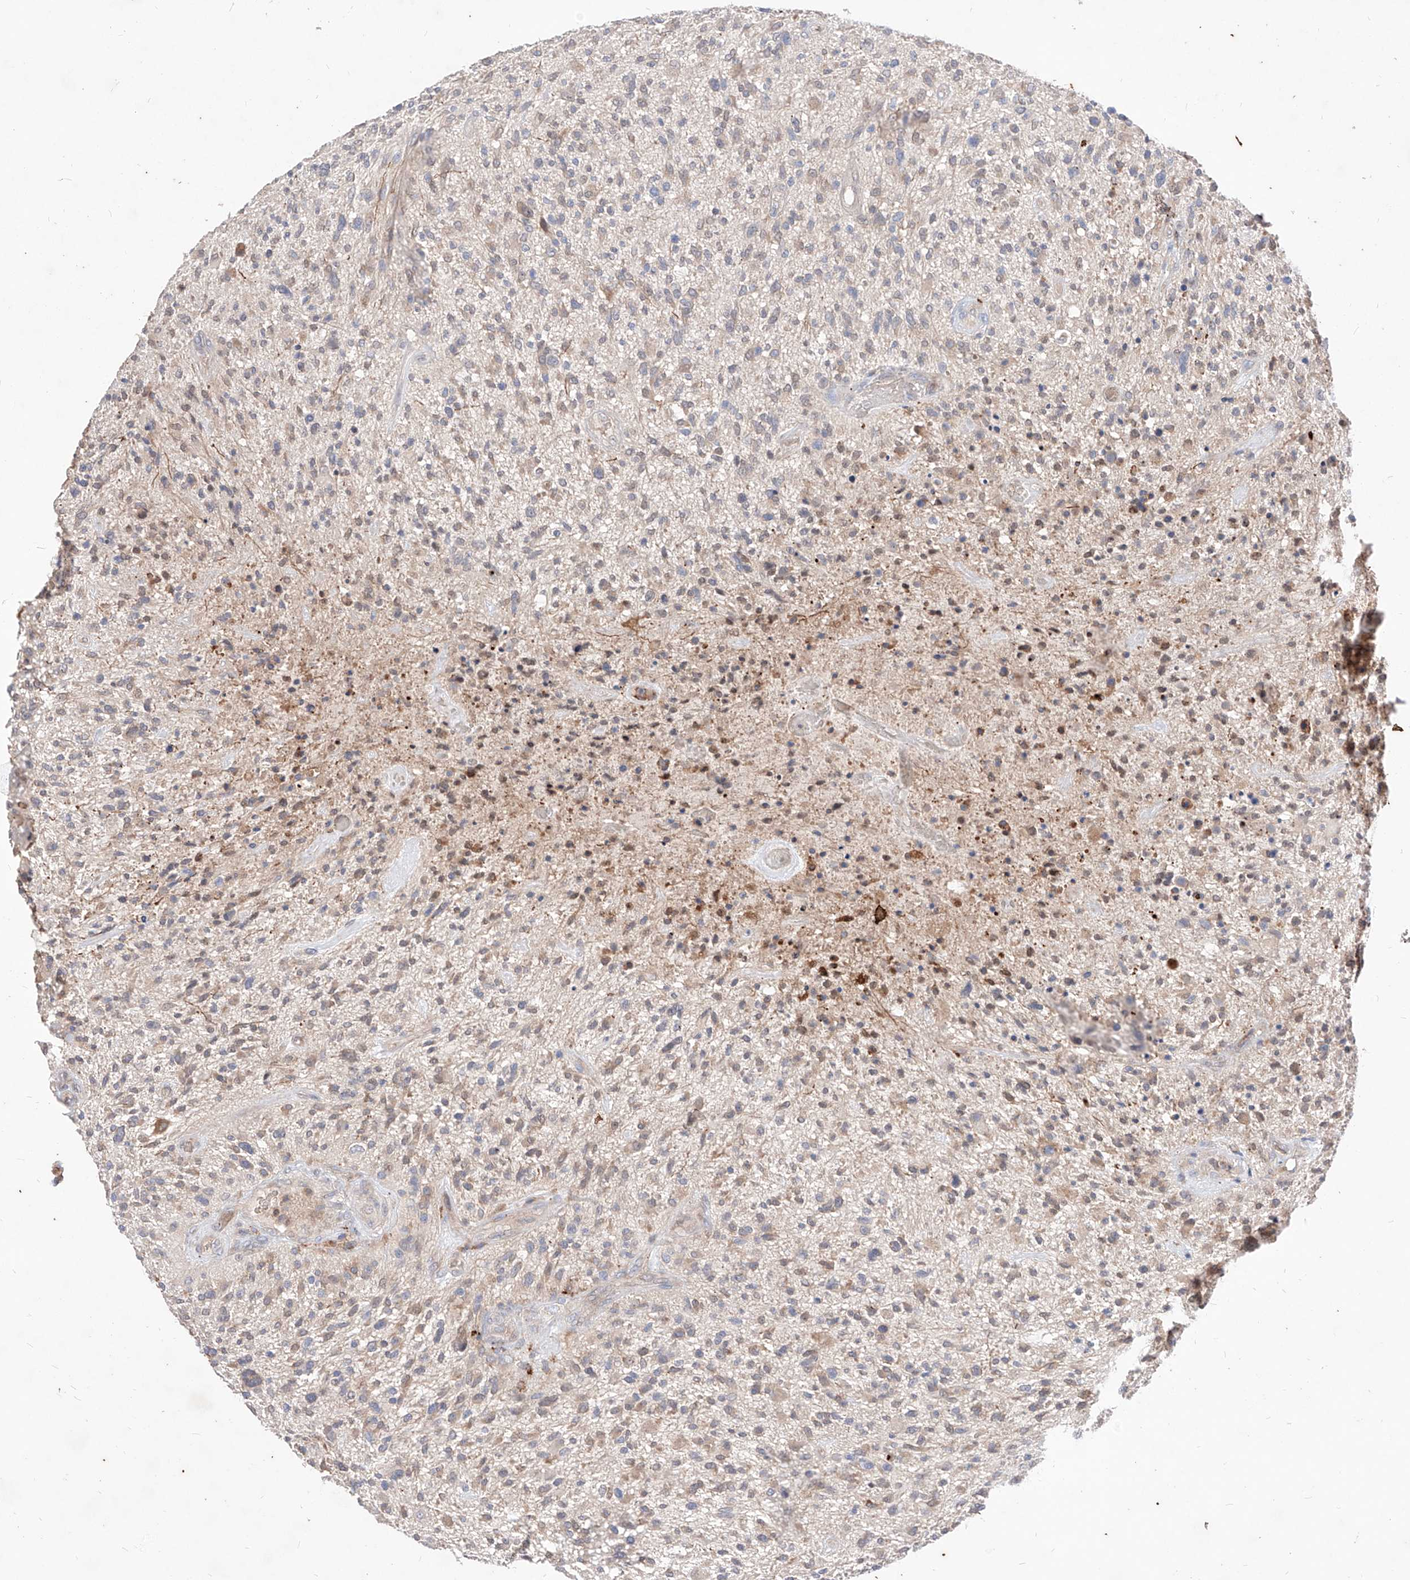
{"staining": {"intensity": "weak", "quantity": "25%-75%", "location": "cytoplasmic/membranous"}, "tissue": "glioma", "cell_type": "Tumor cells", "image_type": "cancer", "snomed": [{"axis": "morphology", "description": "Glioma, malignant, High grade"}, {"axis": "topography", "description": "Brain"}], "caption": "This histopathology image shows glioma stained with immunohistochemistry to label a protein in brown. The cytoplasmic/membranous of tumor cells show weak positivity for the protein. Nuclei are counter-stained blue.", "gene": "TSNAX", "patient": {"sex": "male", "age": 47}}